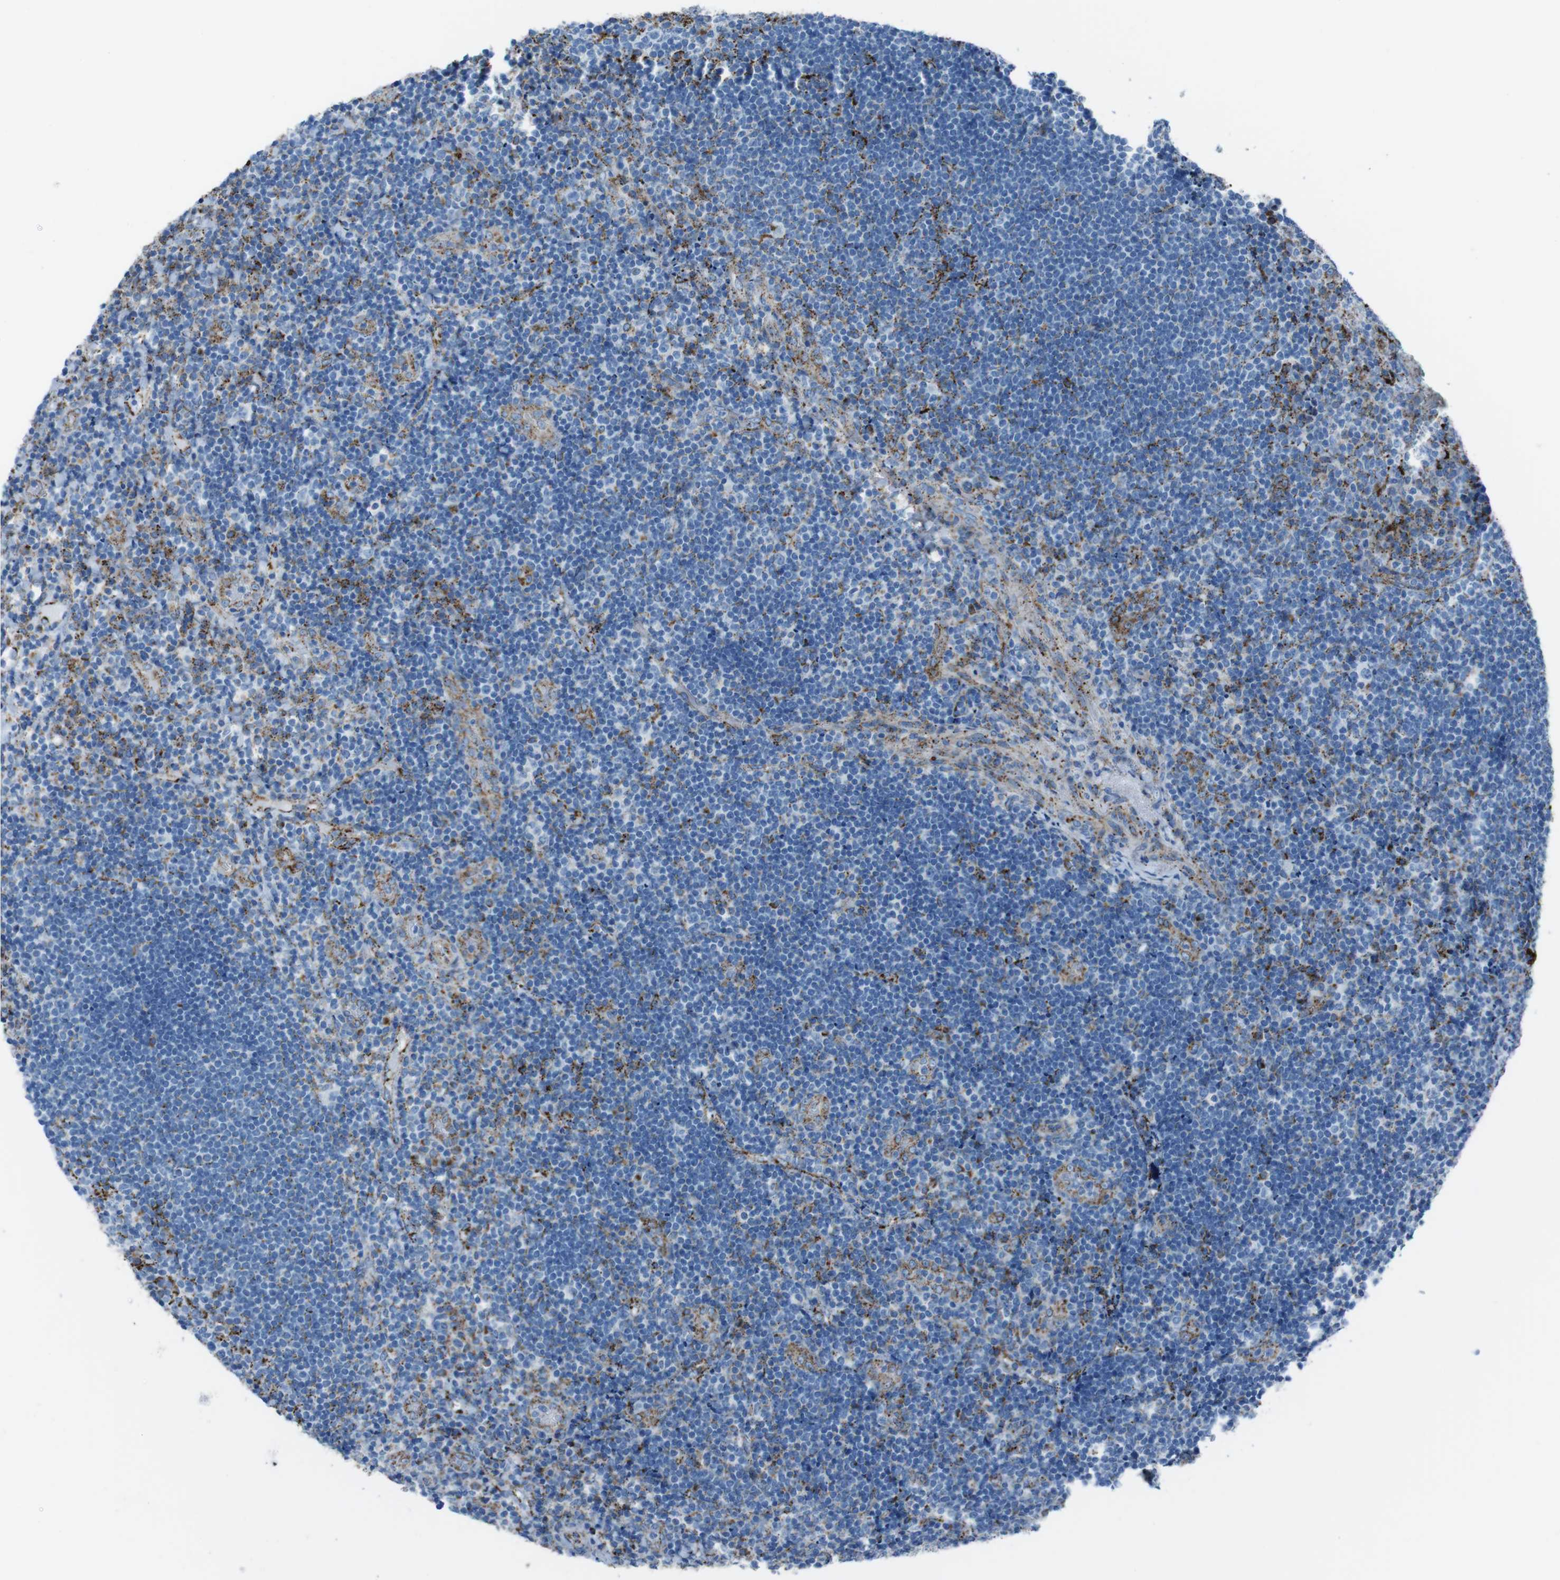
{"staining": {"intensity": "moderate", "quantity": "<25%", "location": "cytoplasmic/membranous"}, "tissue": "lymphoma", "cell_type": "Tumor cells", "image_type": "cancer", "snomed": [{"axis": "morphology", "description": "Malignant lymphoma, non-Hodgkin's type, High grade"}, {"axis": "topography", "description": "Tonsil"}], "caption": "Human lymphoma stained with a brown dye demonstrates moderate cytoplasmic/membranous positive positivity in approximately <25% of tumor cells.", "gene": "SCARB2", "patient": {"sex": "female", "age": 36}}